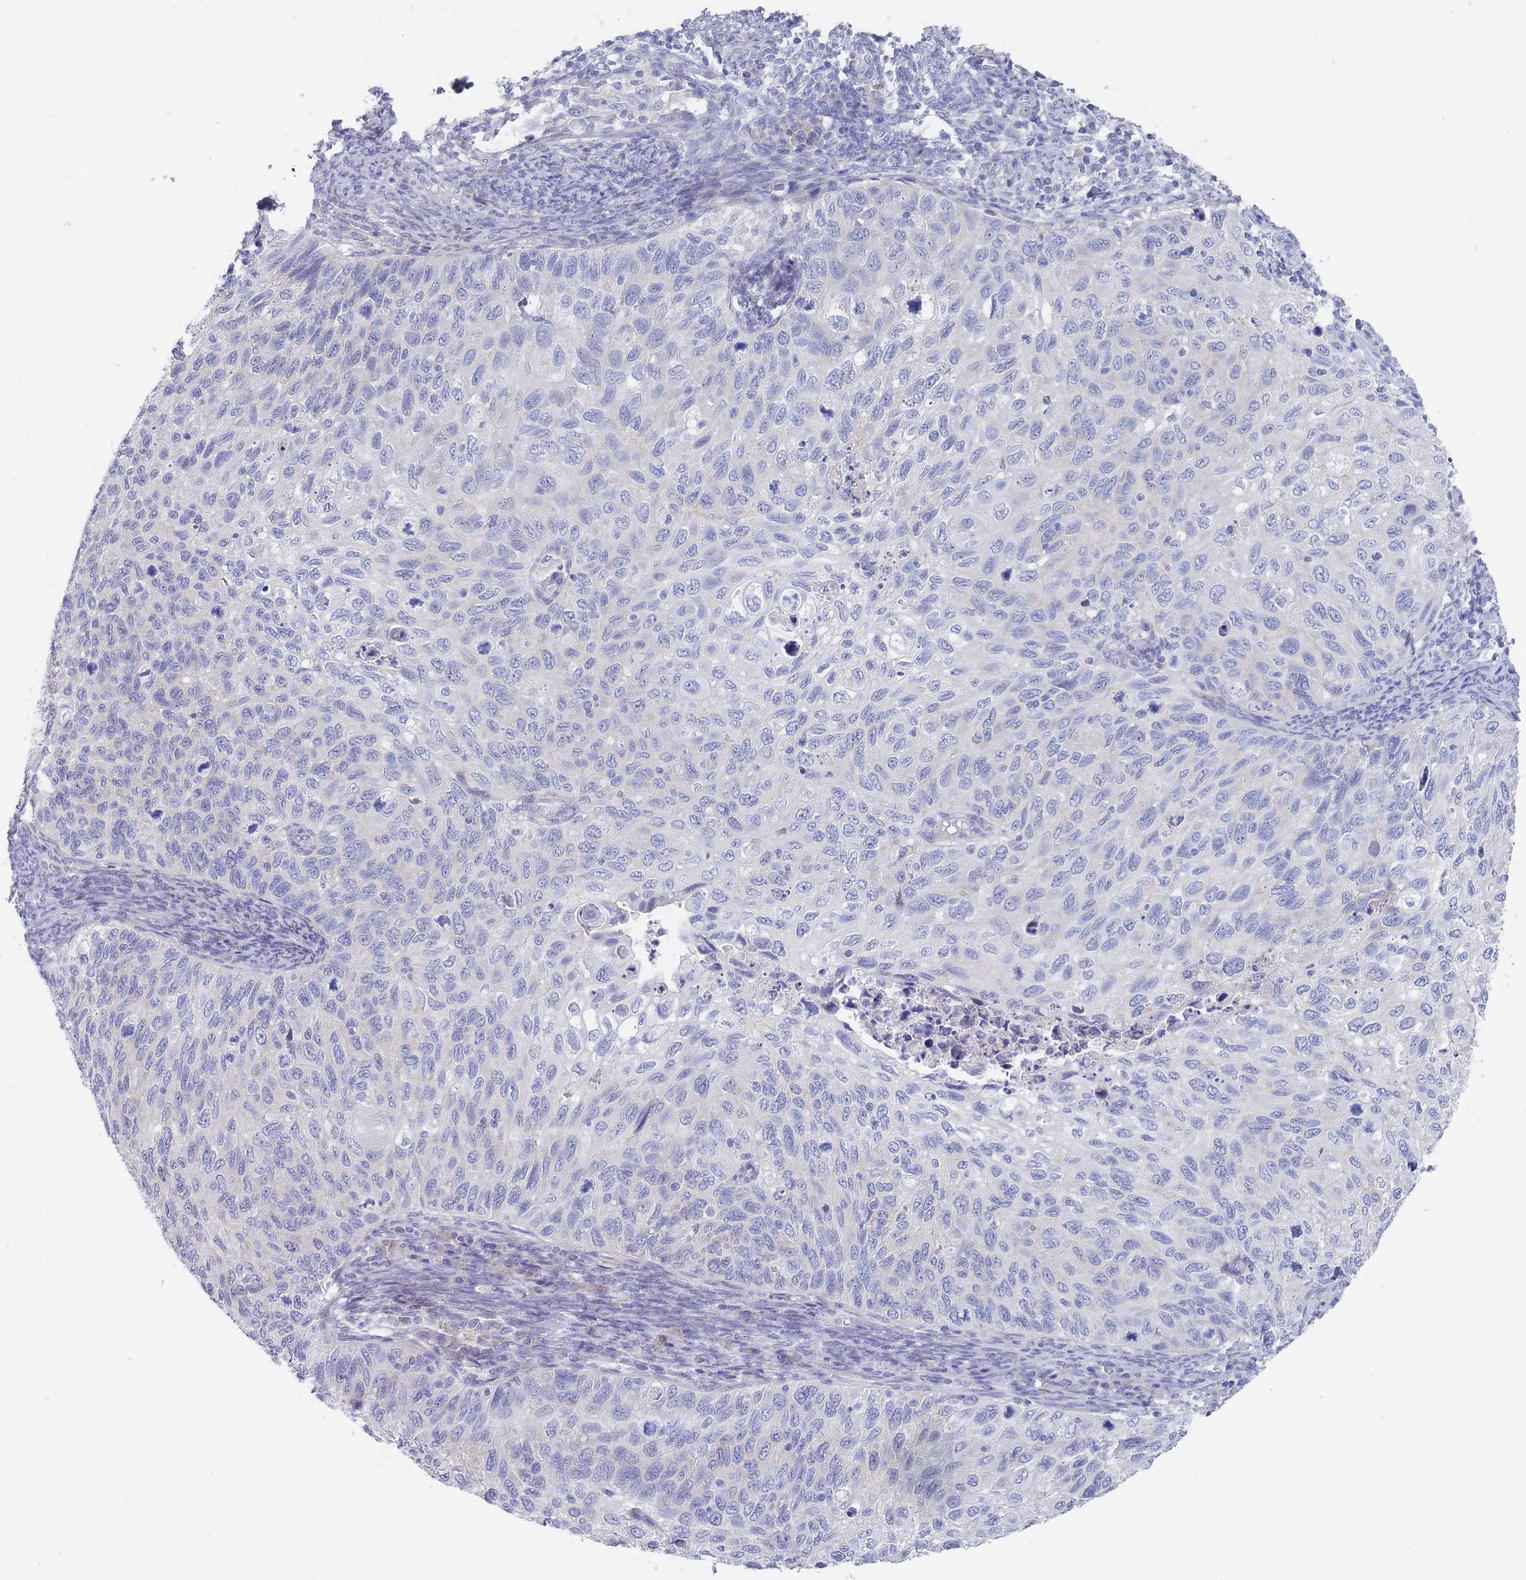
{"staining": {"intensity": "negative", "quantity": "none", "location": "none"}, "tissue": "cervical cancer", "cell_type": "Tumor cells", "image_type": "cancer", "snomed": [{"axis": "morphology", "description": "Squamous cell carcinoma, NOS"}, {"axis": "topography", "description": "Cervix"}], "caption": "Protein analysis of cervical cancer (squamous cell carcinoma) shows no significant expression in tumor cells.", "gene": "PIGU", "patient": {"sex": "female", "age": 70}}